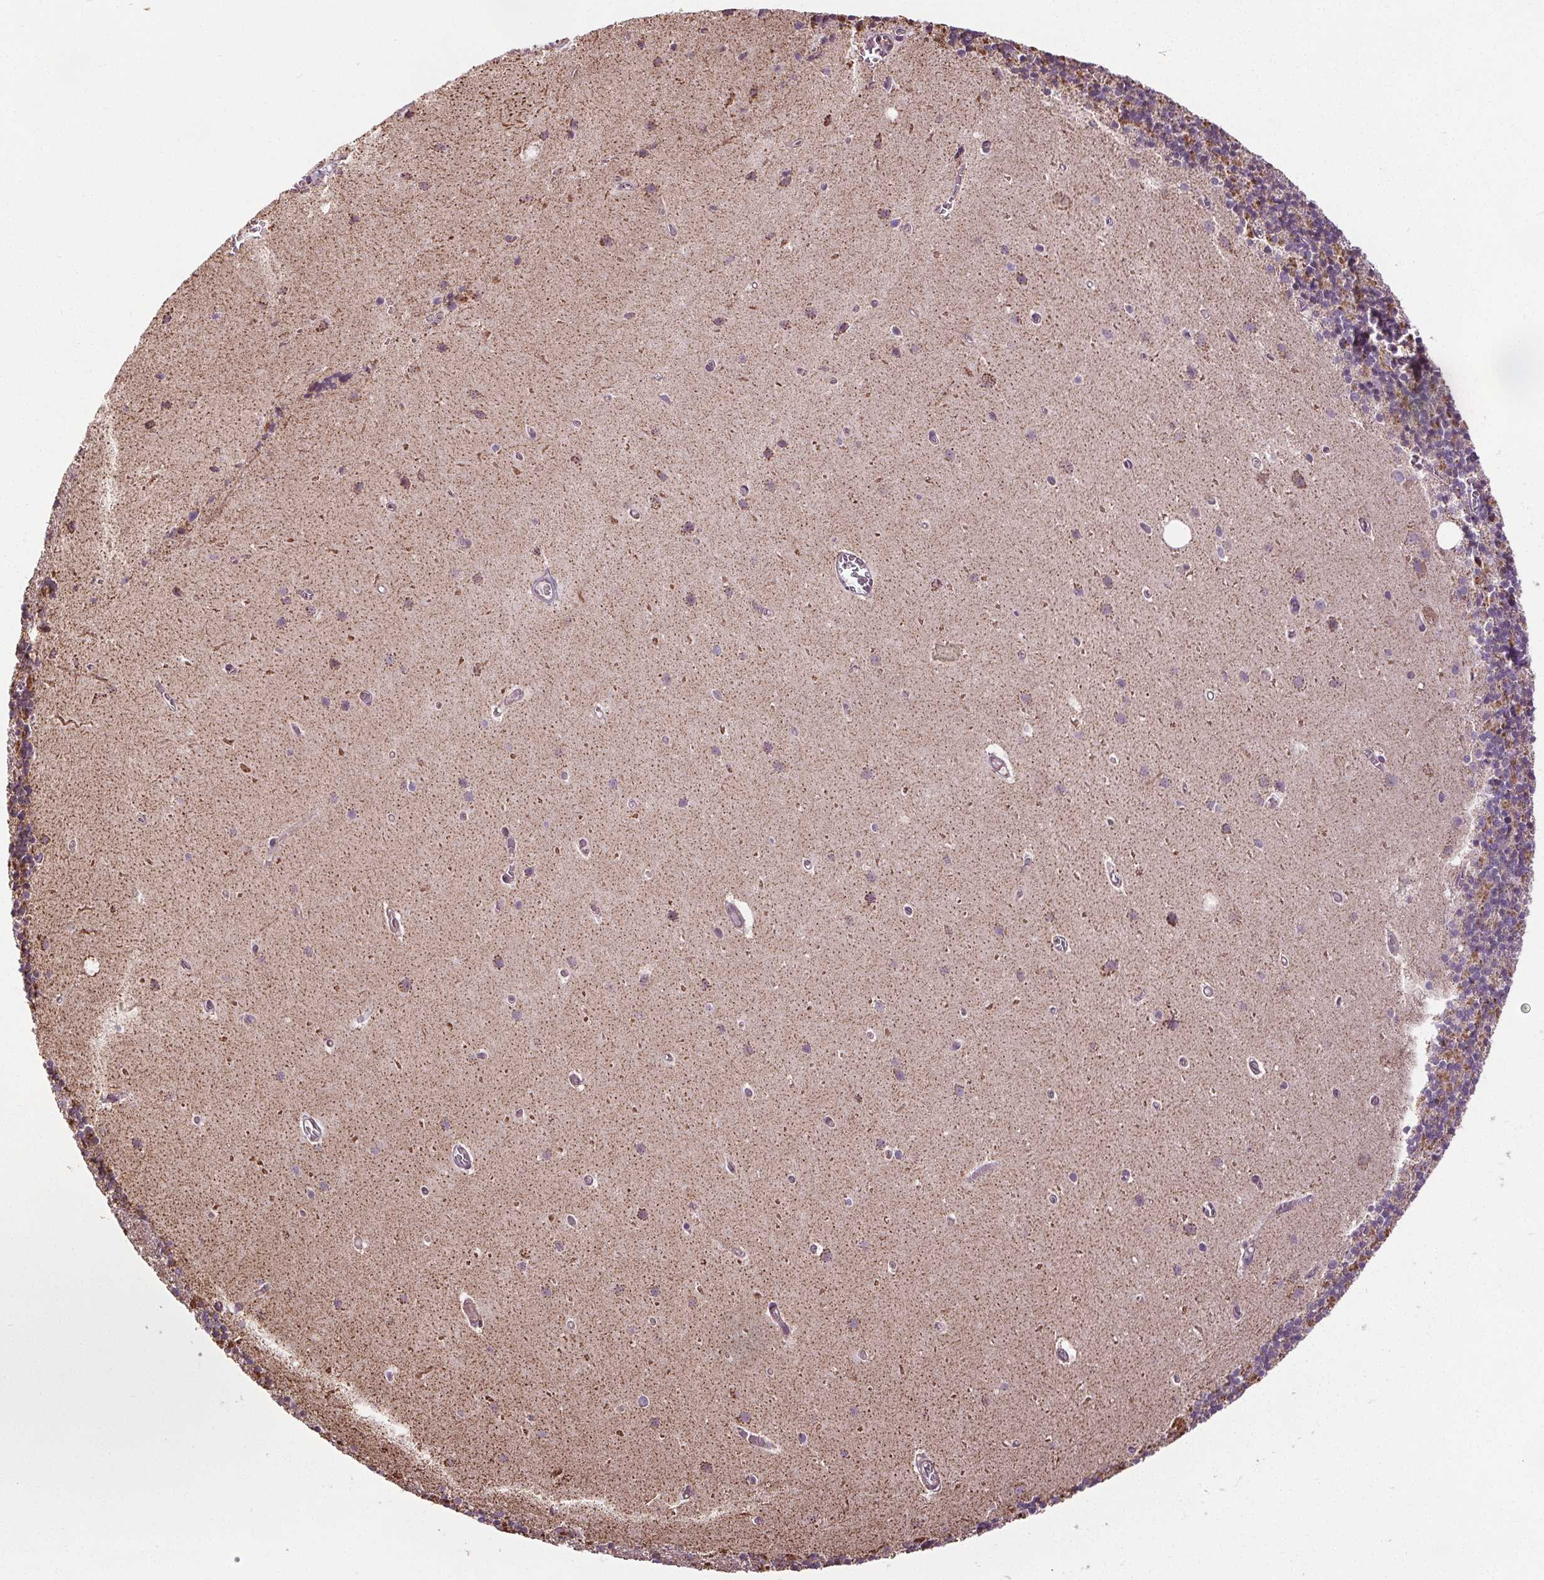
{"staining": {"intensity": "moderate", "quantity": "25%-75%", "location": "cytoplasmic/membranous"}, "tissue": "cerebellum", "cell_type": "Cells in granular layer", "image_type": "normal", "snomed": [{"axis": "morphology", "description": "Normal tissue, NOS"}, {"axis": "topography", "description": "Cerebellum"}], "caption": "Immunohistochemical staining of normal human cerebellum reveals moderate cytoplasmic/membranous protein staining in approximately 25%-75% of cells in granular layer. Nuclei are stained in blue.", "gene": "ZNF548", "patient": {"sex": "male", "age": 70}}